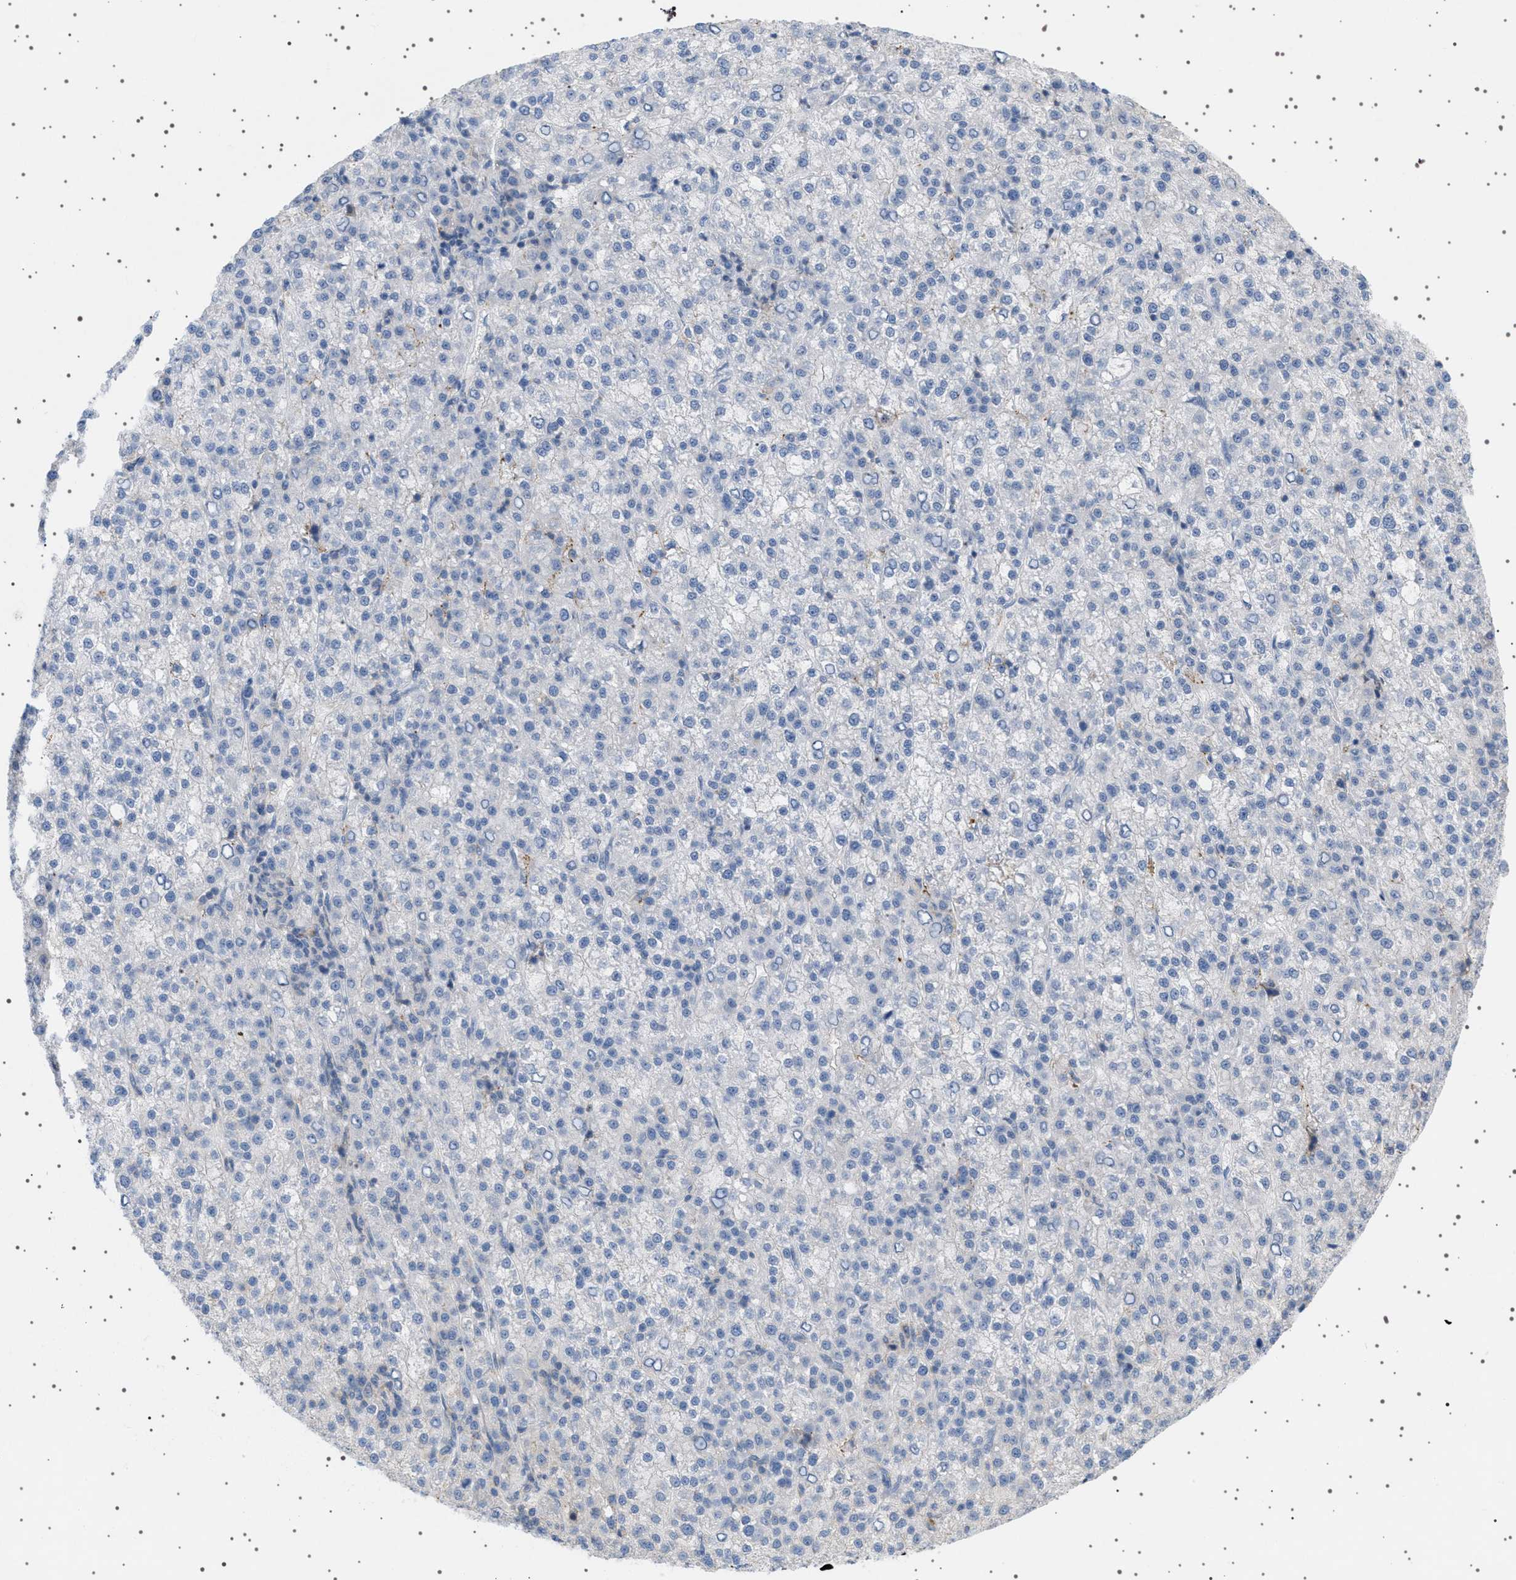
{"staining": {"intensity": "negative", "quantity": "none", "location": "none"}, "tissue": "liver cancer", "cell_type": "Tumor cells", "image_type": "cancer", "snomed": [{"axis": "morphology", "description": "Carcinoma, Hepatocellular, NOS"}, {"axis": "topography", "description": "Liver"}], "caption": "A high-resolution histopathology image shows immunohistochemistry staining of liver cancer (hepatocellular carcinoma), which exhibits no significant staining in tumor cells. The staining was performed using DAB (3,3'-diaminobenzidine) to visualize the protein expression in brown, while the nuclei were stained in blue with hematoxylin (Magnification: 20x).", "gene": "ADCY10", "patient": {"sex": "female", "age": 58}}